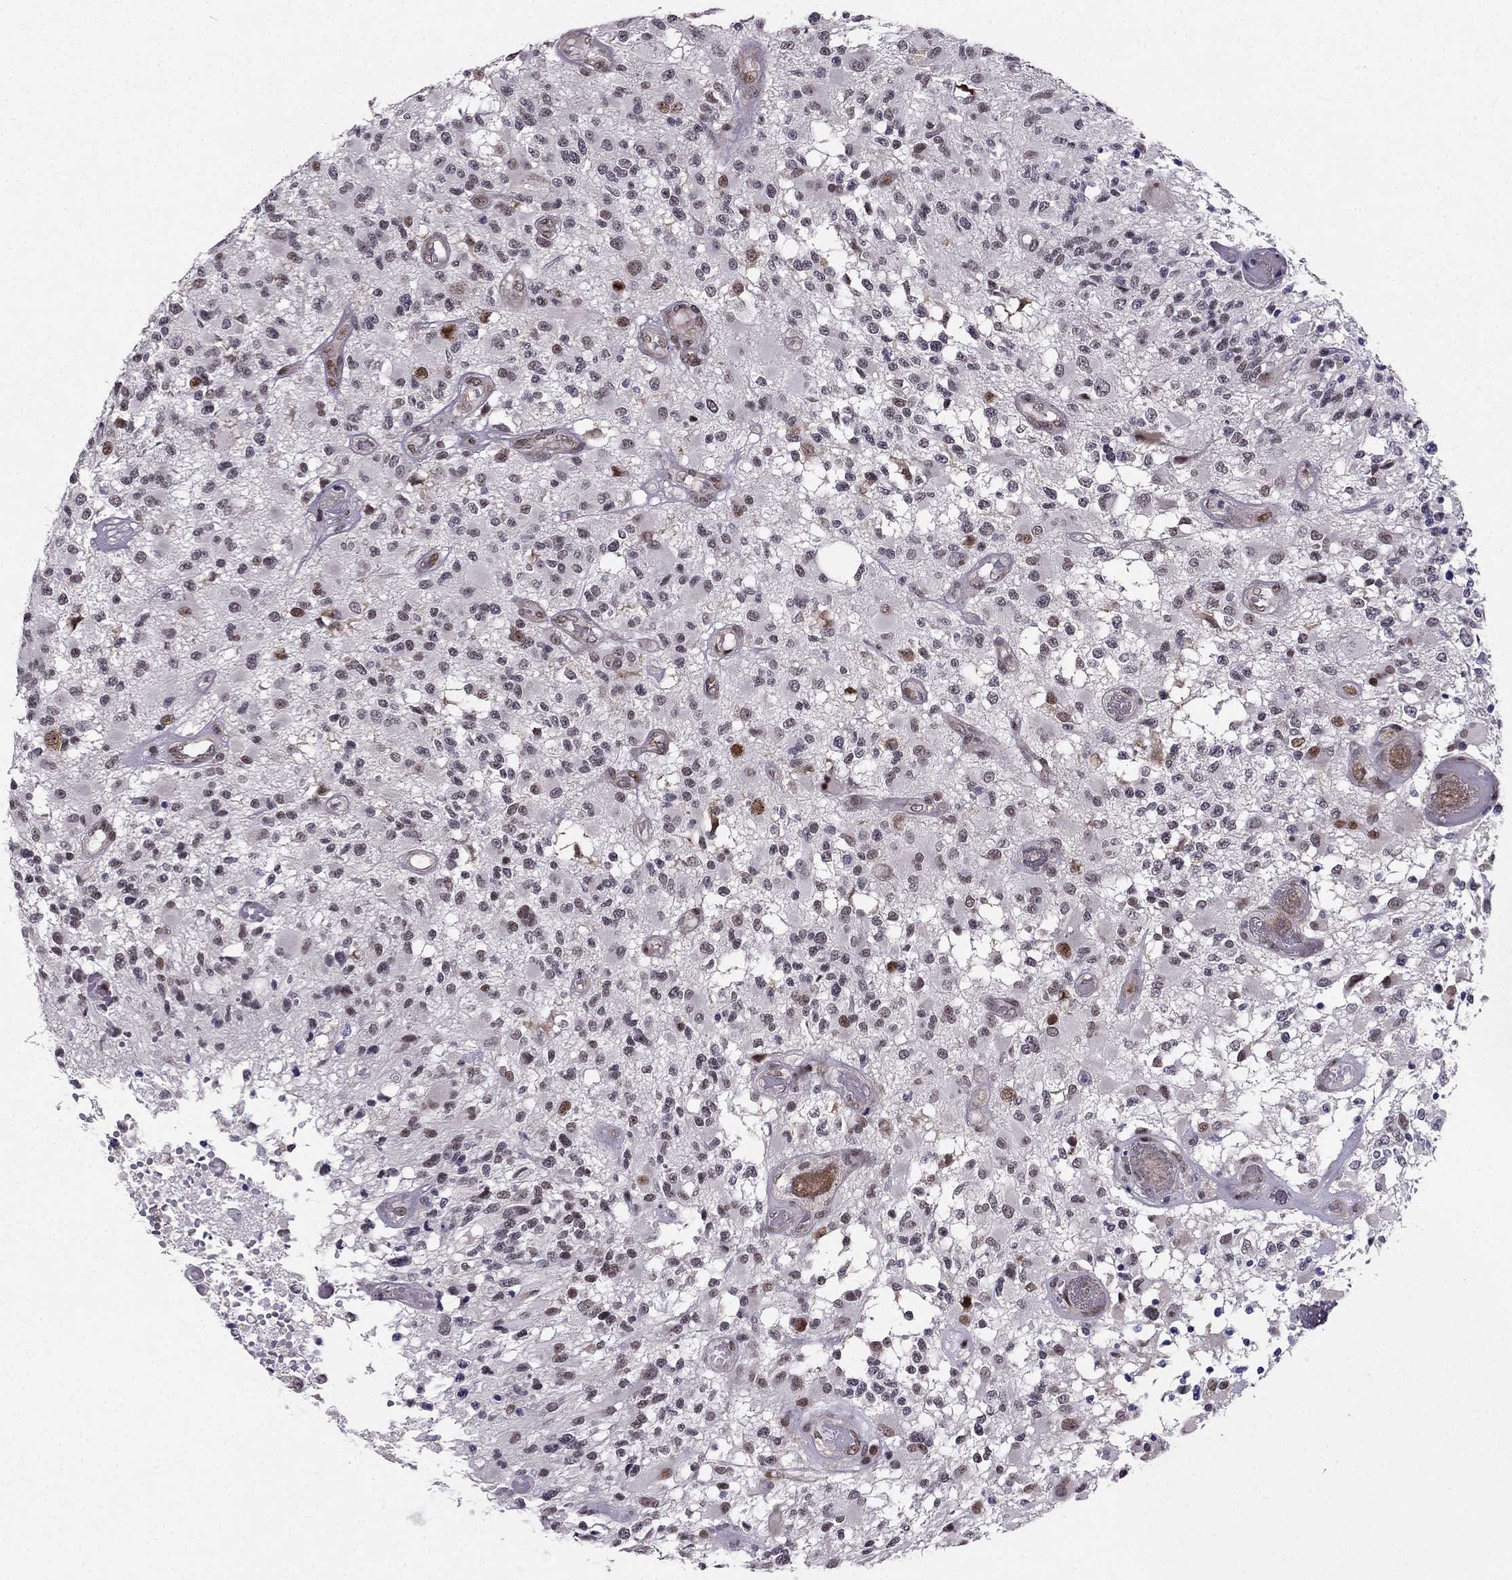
{"staining": {"intensity": "negative", "quantity": "none", "location": "none"}, "tissue": "glioma", "cell_type": "Tumor cells", "image_type": "cancer", "snomed": [{"axis": "morphology", "description": "Glioma, malignant, High grade"}, {"axis": "topography", "description": "Brain"}], "caption": "Tumor cells show no significant protein positivity in malignant high-grade glioma. (Stains: DAB IHC with hematoxylin counter stain, Microscopy: brightfield microscopy at high magnification).", "gene": "RPRD2", "patient": {"sex": "female", "age": 63}}